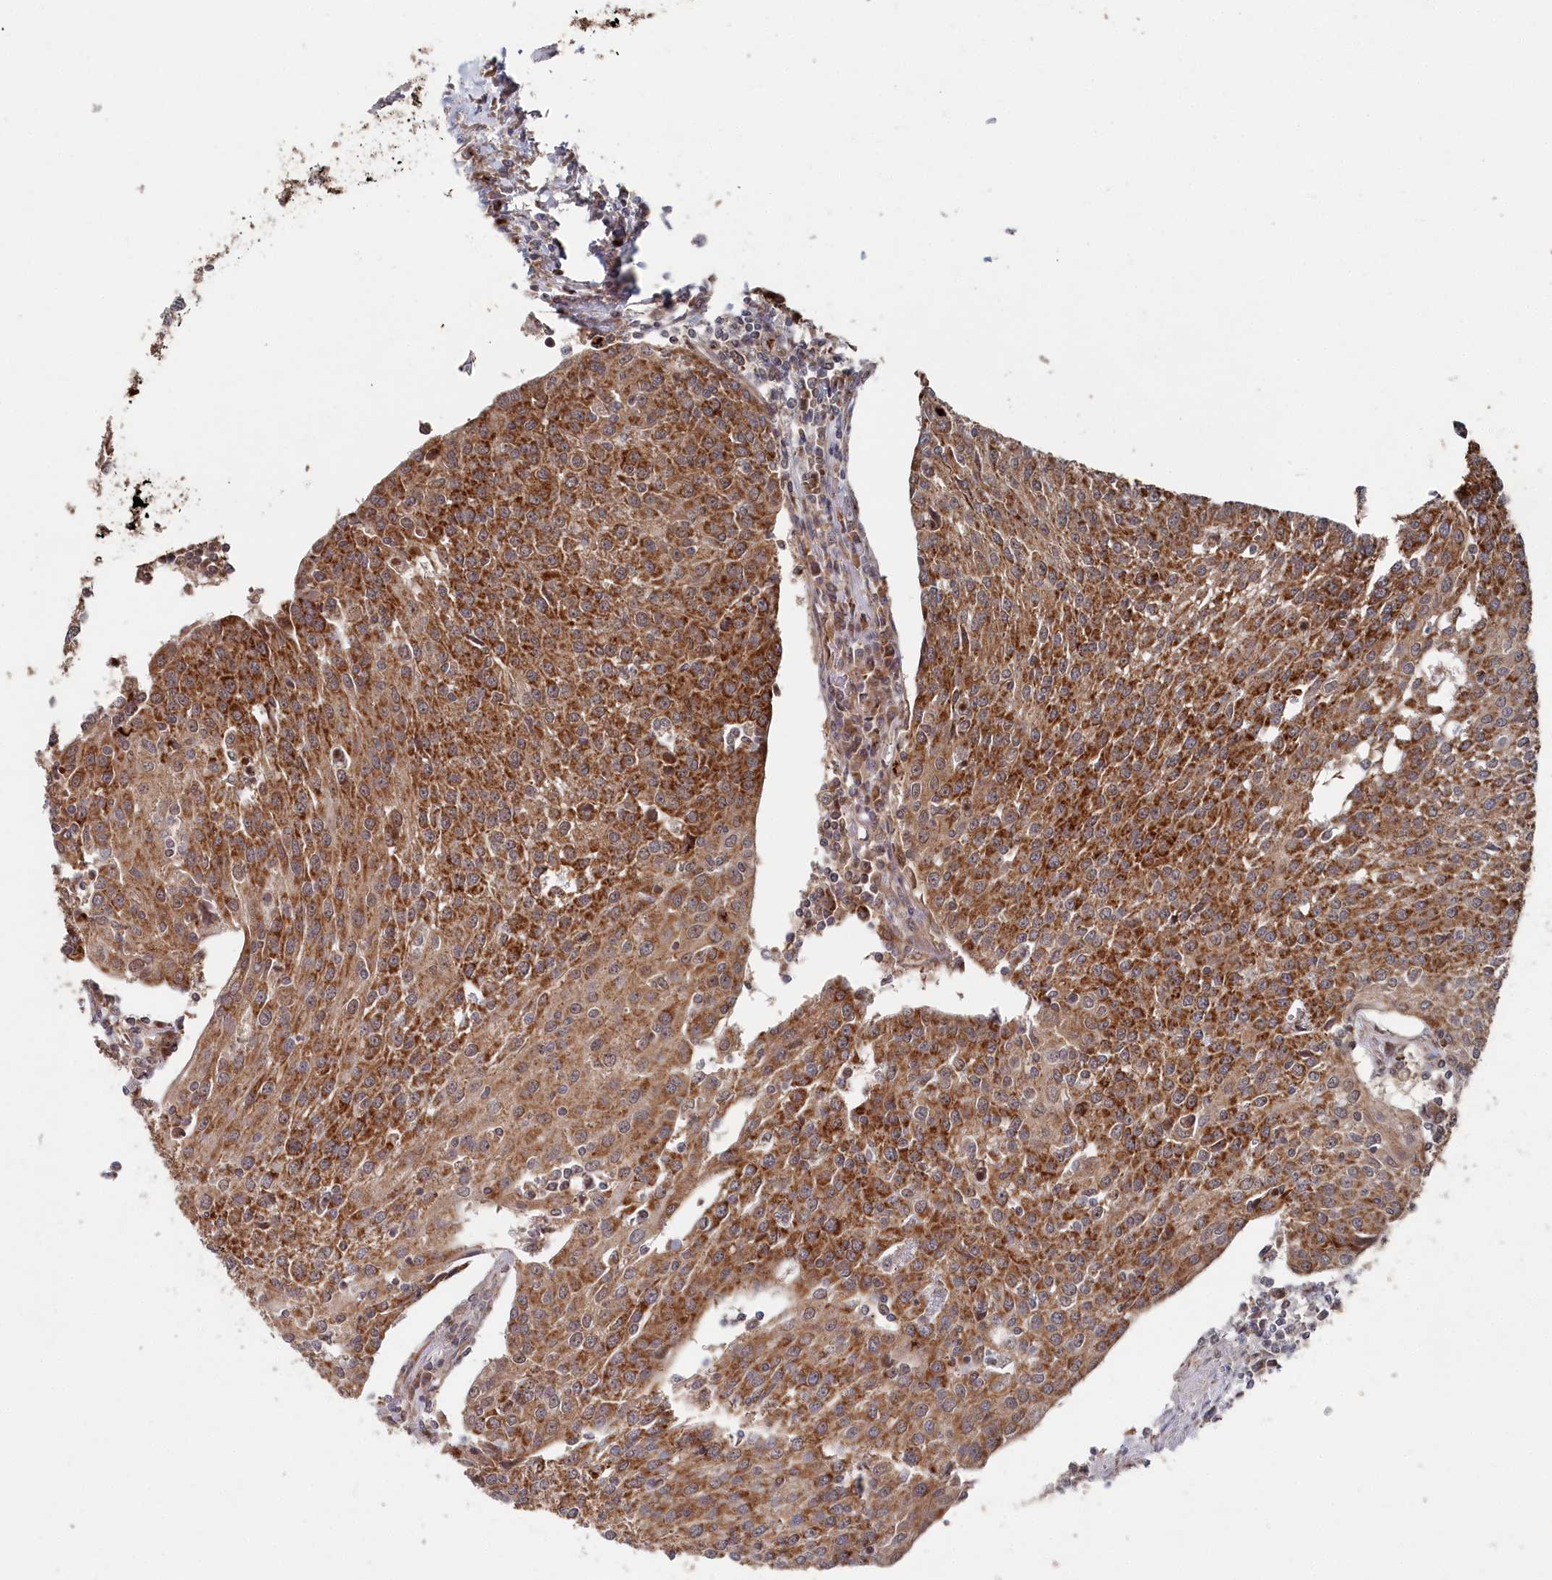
{"staining": {"intensity": "strong", "quantity": ">75%", "location": "cytoplasmic/membranous"}, "tissue": "urothelial cancer", "cell_type": "Tumor cells", "image_type": "cancer", "snomed": [{"axis": "morphology", "description": "Urothelial carcinoma, High grade"}, {"axis": "topography", "description": "Urinary bladder"}], "caption": "Tumor cells reveal high levels of strong cytoplasmic/membranous staining in about >75% of cells in human urothelial carcinoma (high-grade). (DAB (3,3'-diaminobenzidine) IHC with brightfield microscopy, high magnification).", "gene": "WAPL", "patient": {"sex": "female", "age": 85}}